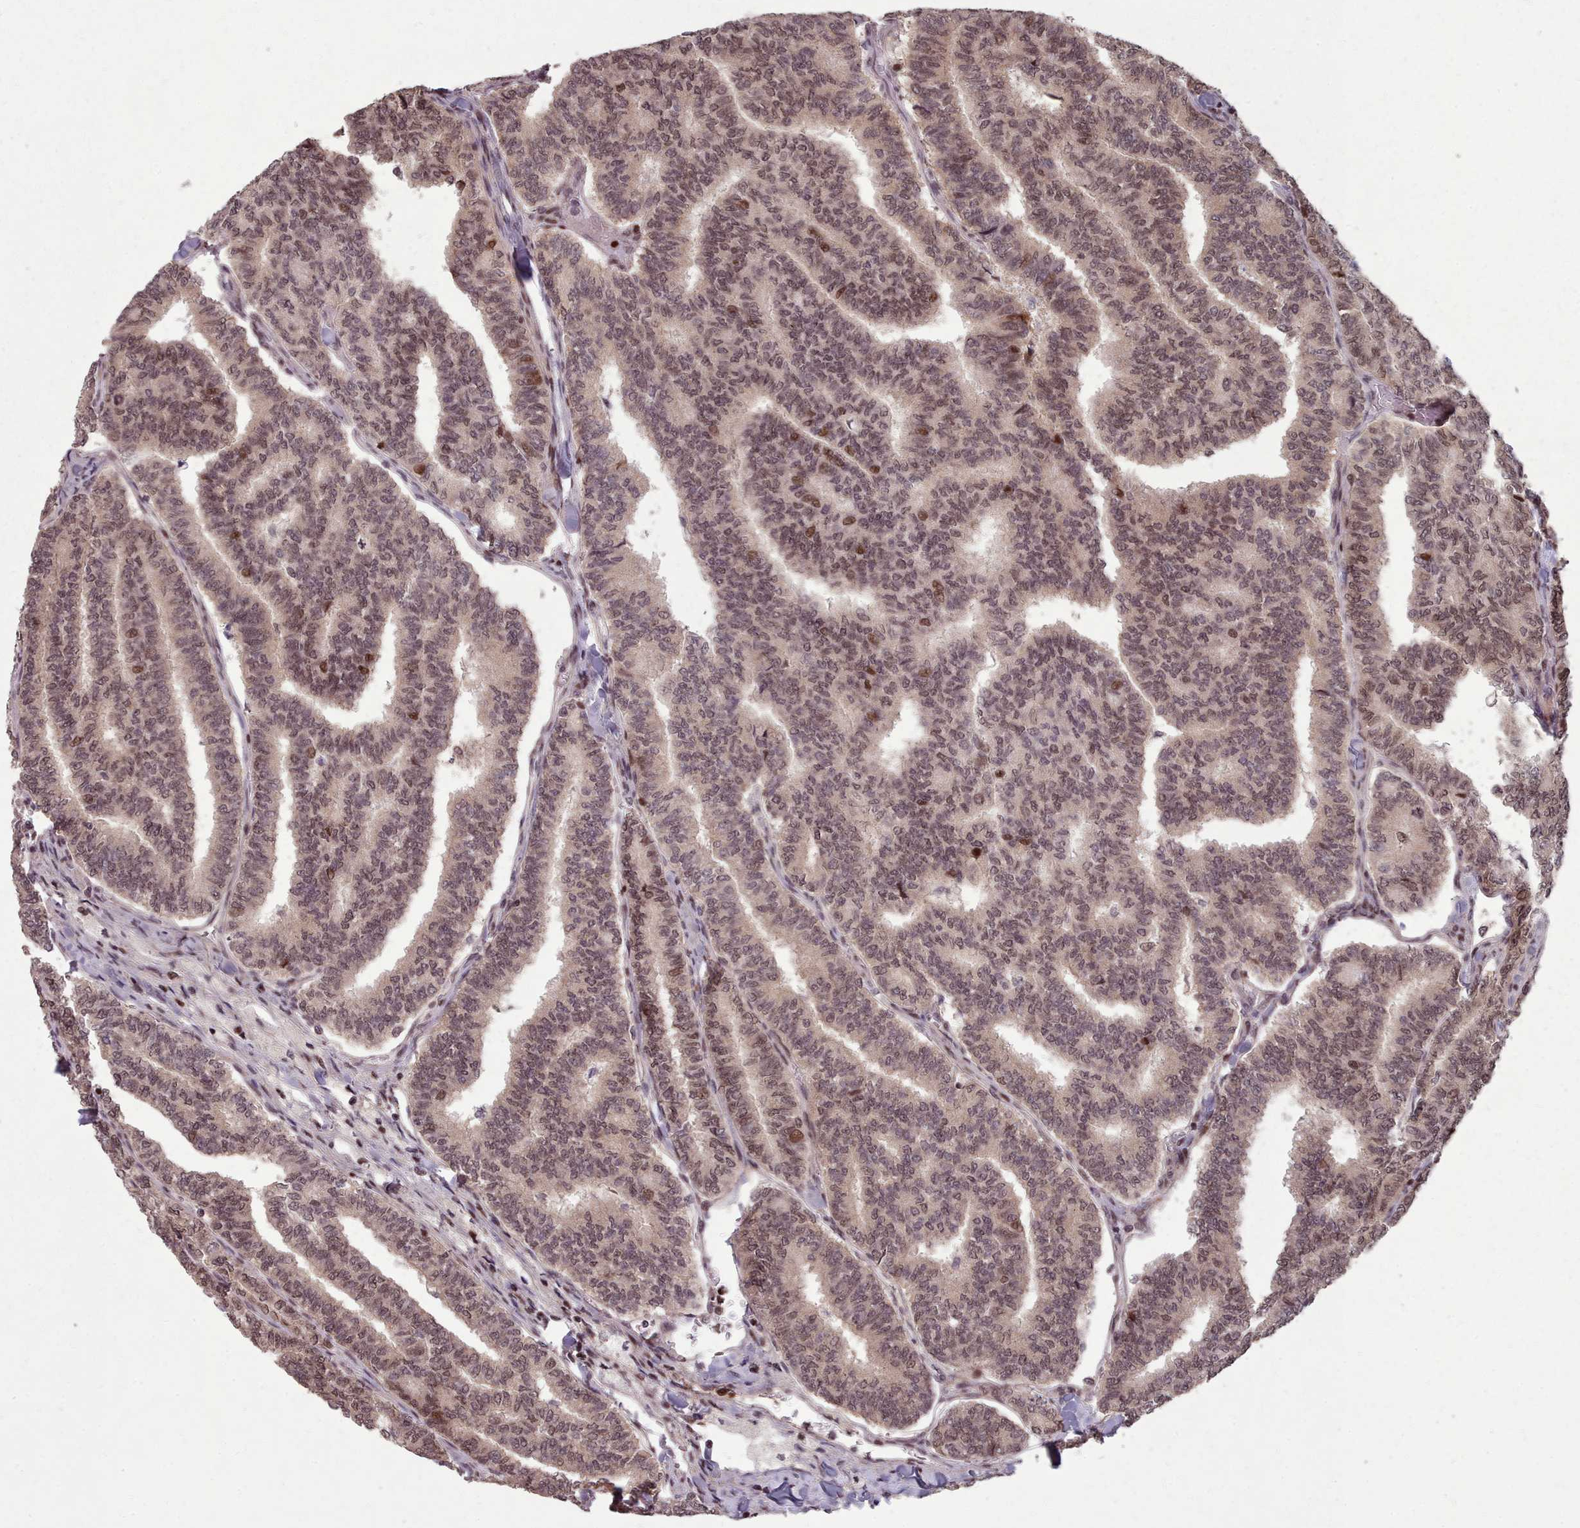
{"staining": {"intensity": "moderate", "quantity": ">75%", "location": "nuclear"}, "tissue": "thyroid cancer", "cell_type": "Tumor cells", "image_type": "cancer", "snomed": [{"axis": "morphology", "description": "Papillary adenocarcinoma, NOS"}, {"axis": "topography", "description": "Thyroid gland"}], "caption": "Thyroid papillary adenocarcinoma tissue shows moderate nuclear expression in approximately >75% of tumor cells (IHC, brightfield microscopy, high magnification).", "gene": "ENSA", "patient": {"sex": "female", "age": 35}}